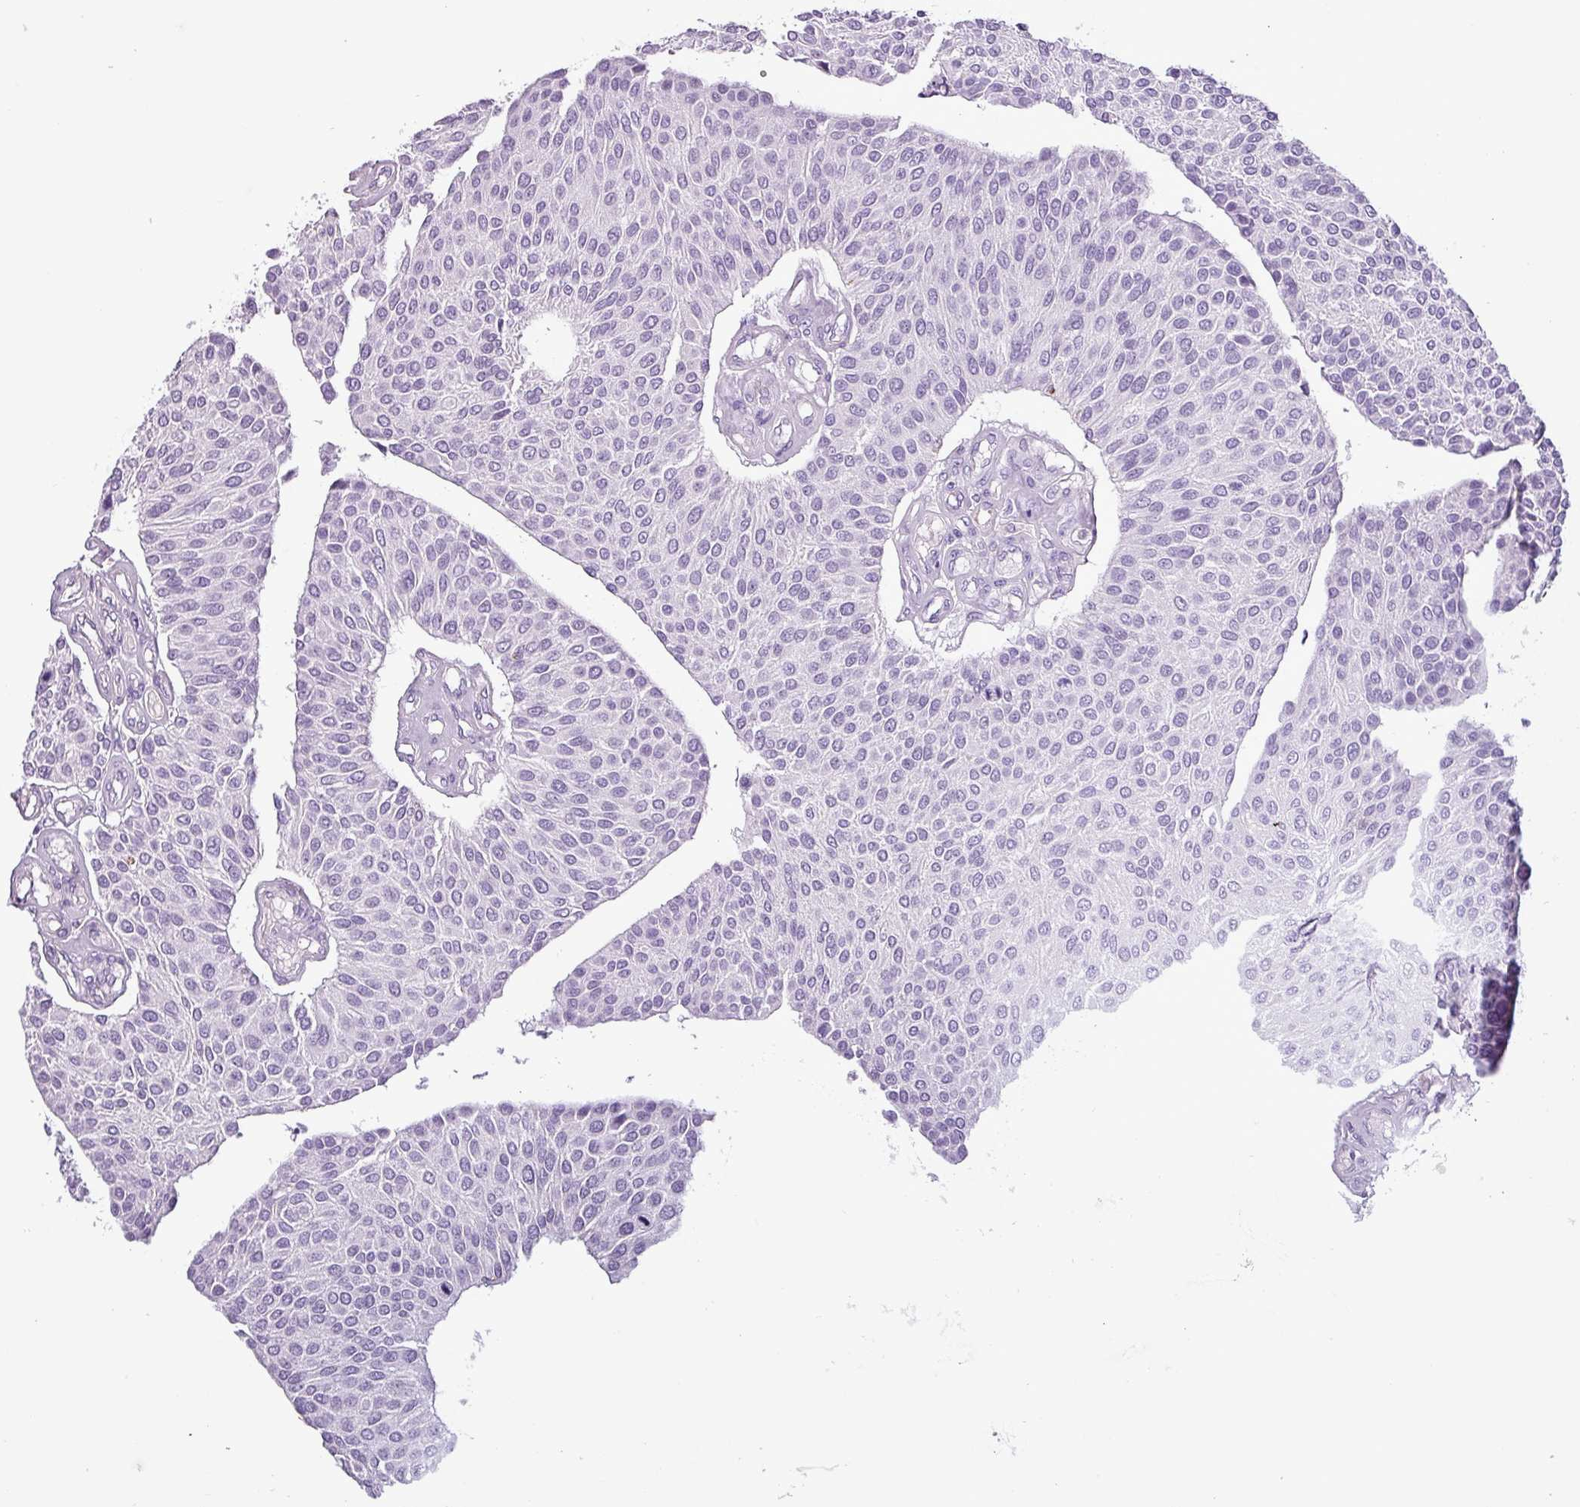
{"staining": {"intensity": "negative", "quantity": "none", "location": "none"}, "tissue": "urothelial cancer", "cell_type": "Tumor cells", "image_type": "cancer", "snomed": [{"axis": "morphology", "description": "Urothelial carcinoma, NOS"}, {"axis": "topography", "description": "Urinary bladder"}], "caption": "IHC micrograph of neoplastic tissue: human transitional cell carcinoma stained with DAB (3,3'-diaminobenzidine) exhibits no significant protein positivity in tumor cells. (DAB (3,3'-diaminobenzidine) immunohistochemistry (IHC), high magnification).", "gene": "ZNF667", "patient": {"sex": "male", "age": 55}}